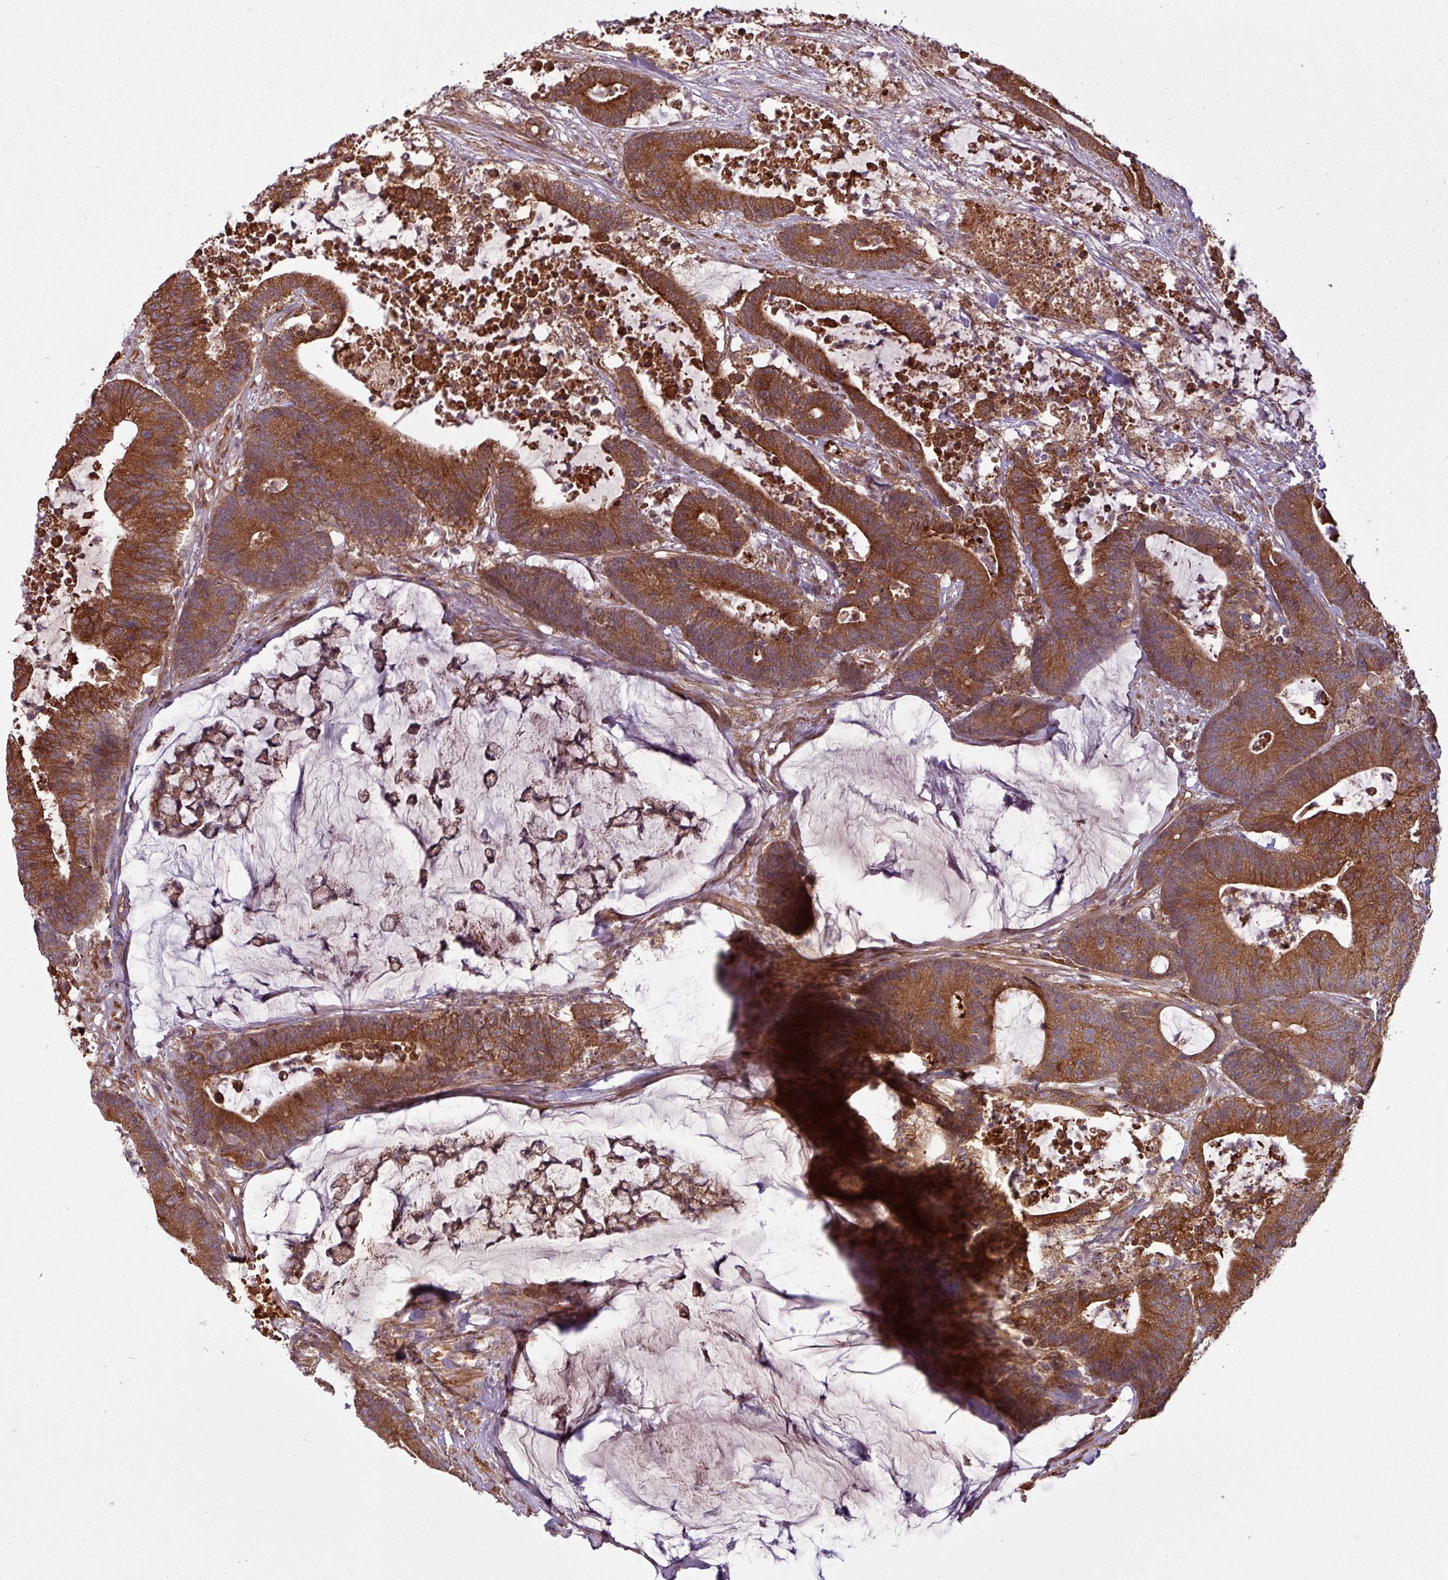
{"staining": {"intensity": "strong", "quantity": ">75%", "location": "cytoplasmic/membranous"}, "tissue": "colorectal cancer", "cell_type": "Tumor cells", "image_type": "cancer", "snomed": [{"axis": "morphology", "description": "Adenocarcinoma, NOS"}, {"axis": "topography", "description": "Colon"}], "caption": "Immunohistochemistry of colorectal adenocarcinoma shows high levels of strong cytoplasmic/membranous positivity in about >75% of tumor cells.", "gene": "SNRNP25", "patient": {"sex": "female", "age": 84}}